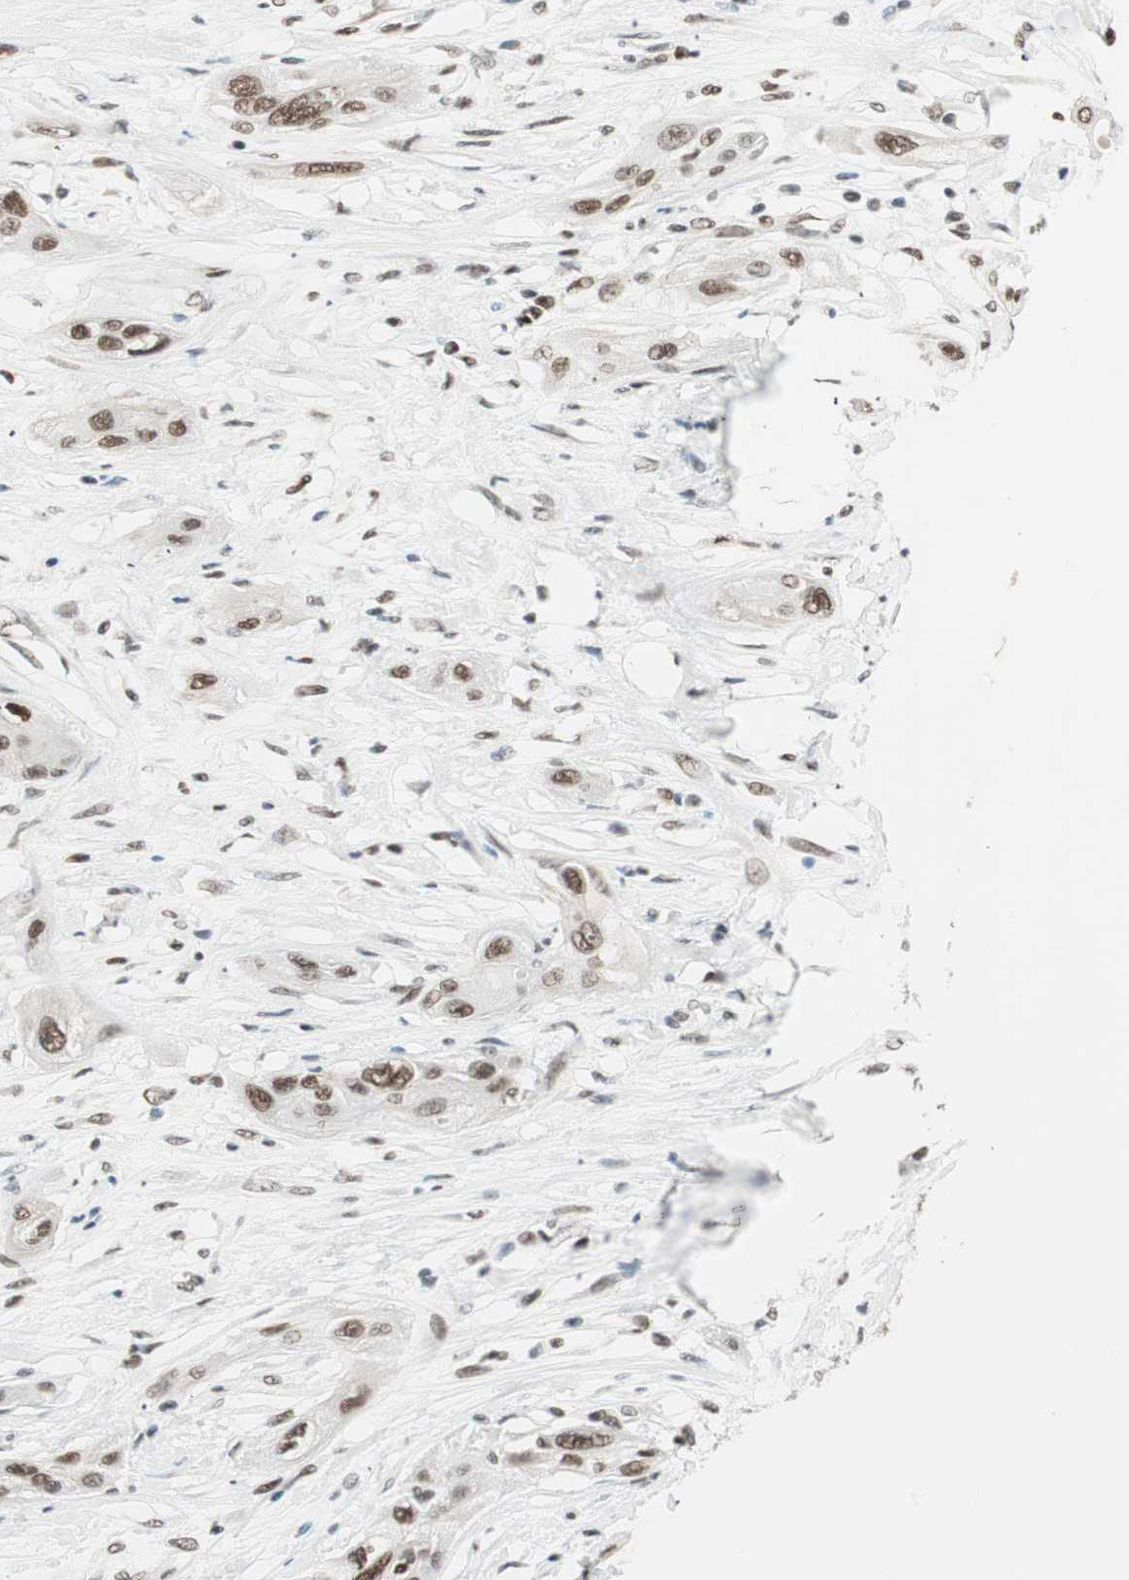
{"staining": {"intensity": "moderate", "quantity": ">75%", "location": "nuclear"}, "tissue": "lung cancer", "cell_type": "Tumor cells", "image_type": "cancer", "snomed": [{"axis": "morphology", "description": "Squamous cell carcinoma, NOS"}, {"axis": "topography", "description": "Lung"}], "caption": "Squamous cell carcinoma (lung) stained with immunohistochemistry displays moderate nuclear staining in about >75% of tumor cells. The staining was performed using DAB, with brown indicating positive protein expression. Nuclei are stained blue with hematoxylin.", "gene": "SMARCE1", "patient": {"sex": "female", "age": 47}}